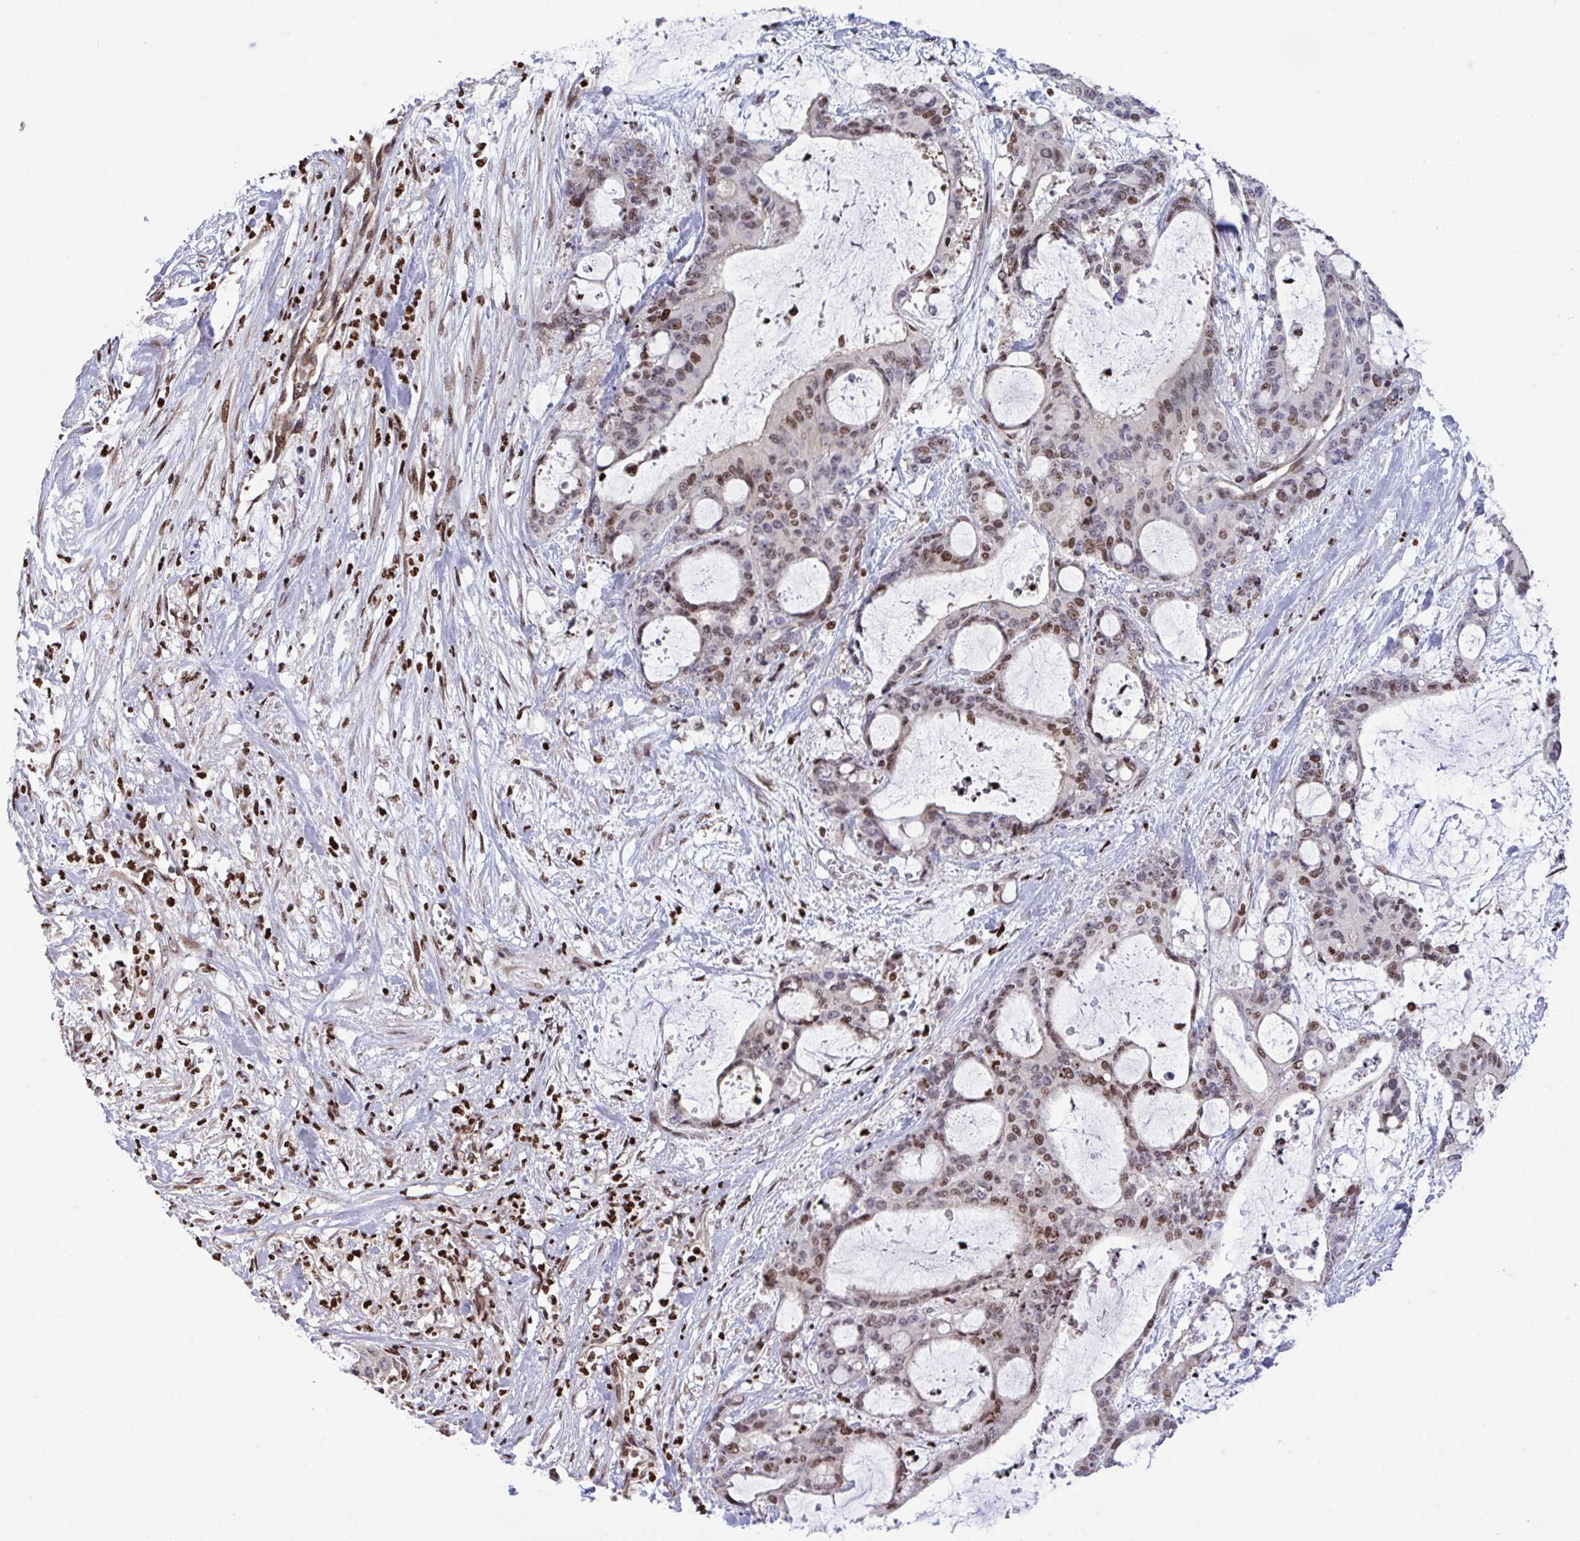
{"staining": {"intensity": "moderate", "quantity": "25%-75%", "location": "nuclear"}, "tissue": "liver cancer", "cell_type": "Tumor cells", "image_type": "cancer", "snomed": [{"axis": "morphology", "description": "Normal tissue, NOS"}, {"axis": "morphology", "description": "Cholangiocarcinoma"}, {"axis": "topography", "description": "Liver"}, {"axis": "topography", "description": "Peripheral nerve tissue"}], "caption": "Immunohistochemical staining of liver cancer exhibits medium levels of moderate nuclear expression in approximately 25%-75% of tumor cells.", "gene": "RAPGEF5", "patient": {"sex": "female", "age": 73}}